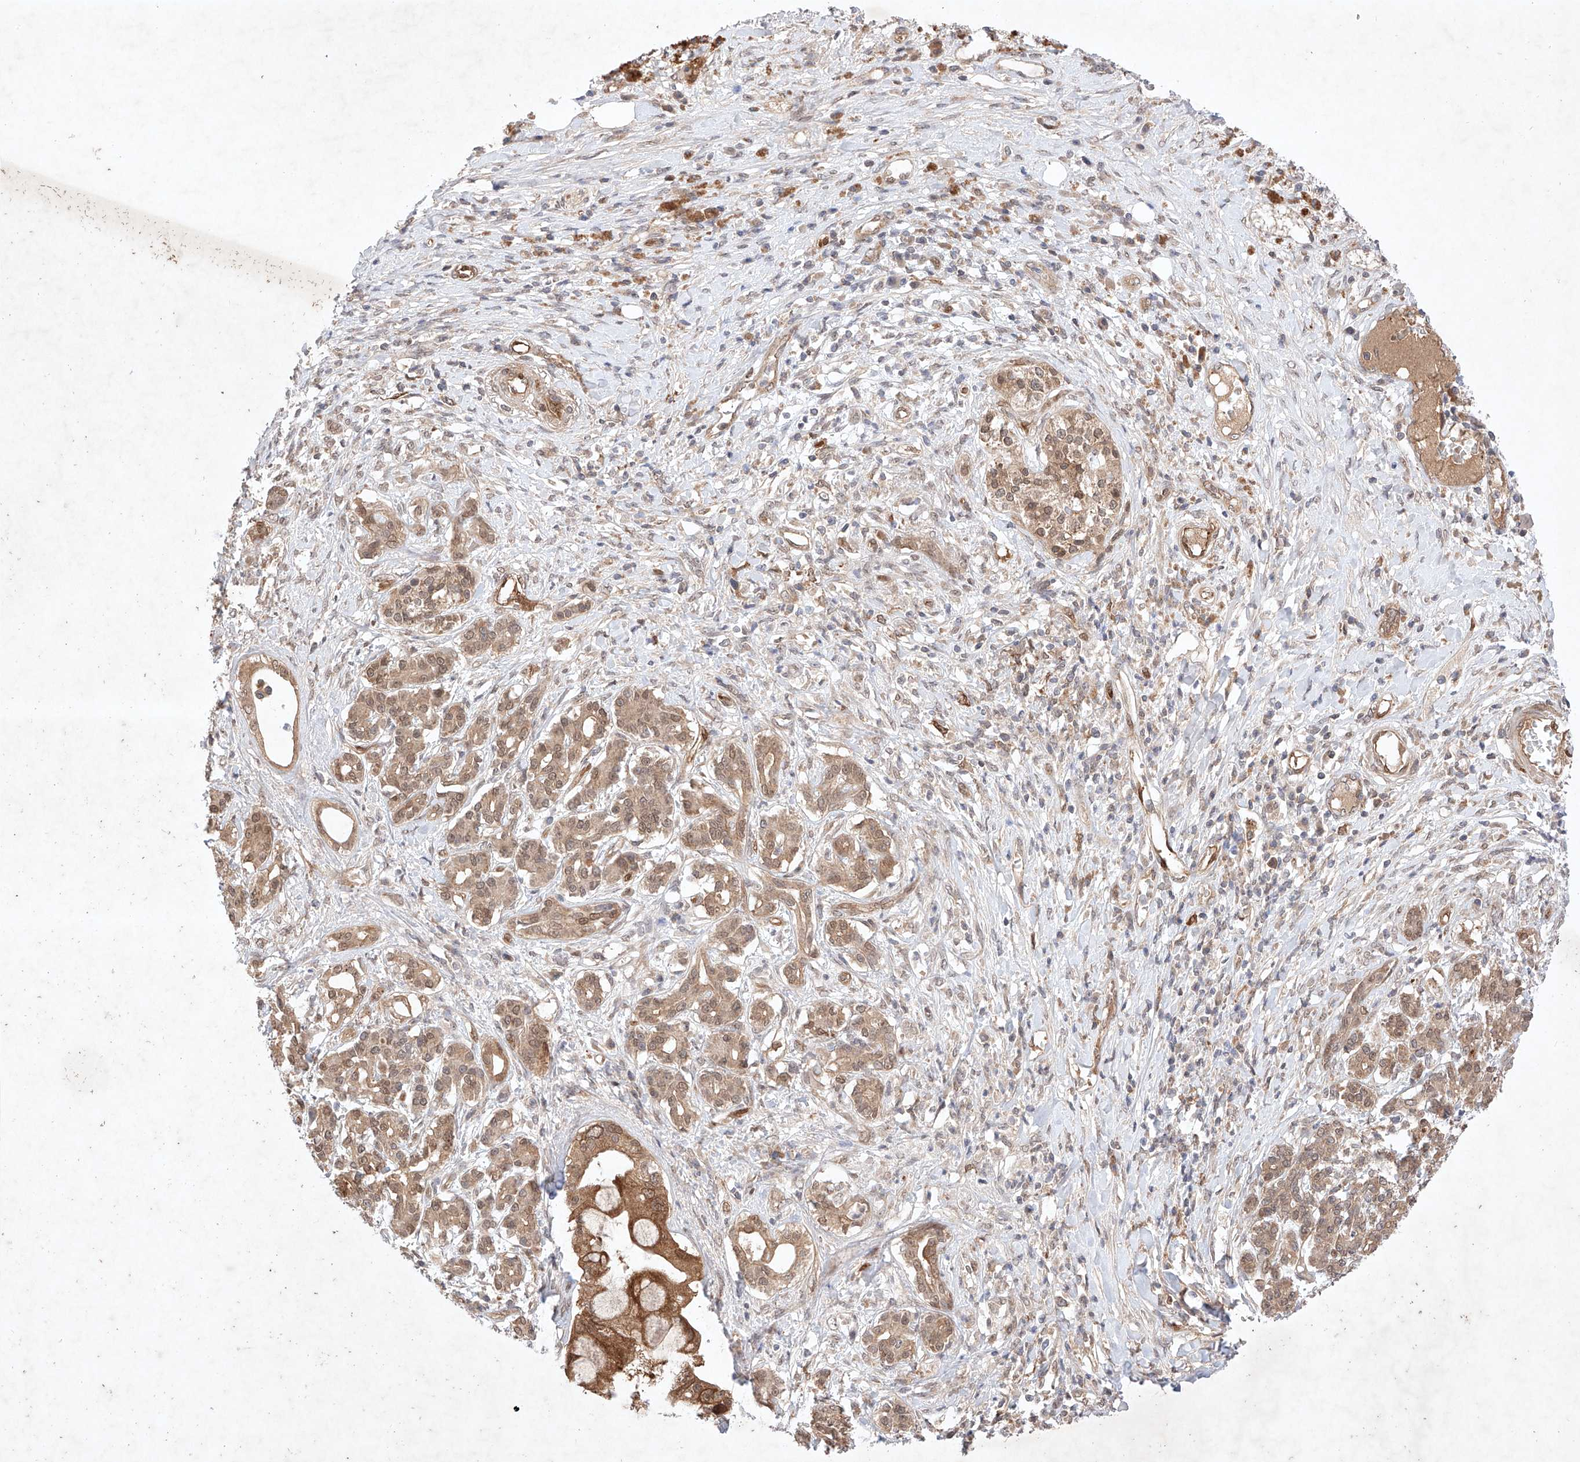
{"staining": {"intensity": "moderate", "quantity": ">75%", "location": "cytoplasmic/membranous,nuclear"}, "tissue": "pancreatic cancer", "cell_type": "Tumor cells", "image_type": "cancer", "snomed": [{"axis": "morphology", "description": "Adenocarcinoma, NOS"}, {"axis": "topography", "description": "Pancreas"}], "caption": "About >75% of tumor cells in adenocarcinoma (pancreatic) display moderate cytoplasmic/membranous and nuclear protein positivity as visualized by brown immunohistochemical staining.", "gene": "ZNF124", "patient": {"sex": "female", "age": 56}}